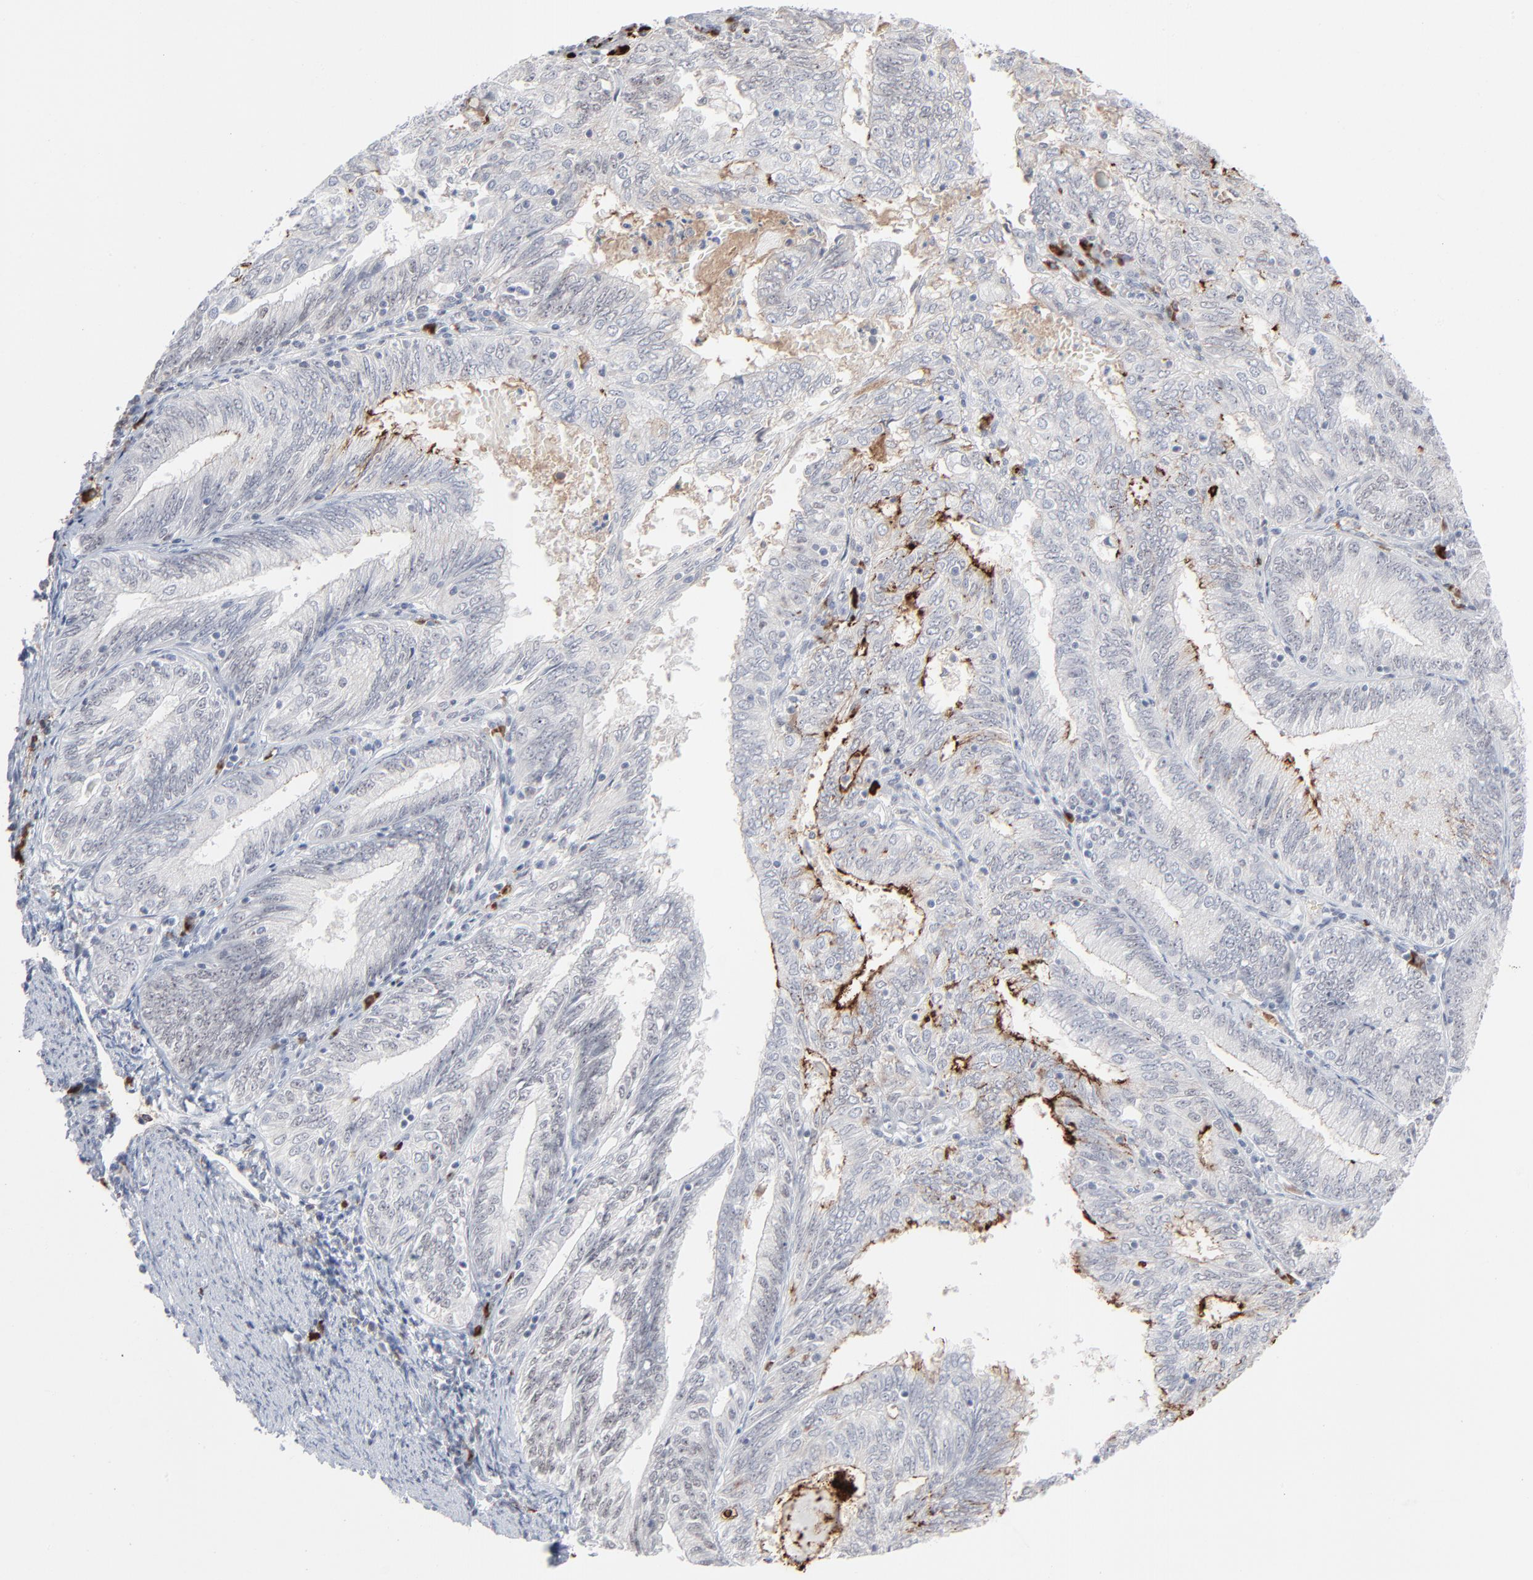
{"staining": {"intensity": "negative", "quantity": "none", "location": "none"}, "tissue": "endometrial cancer", "cell_type": "Tumor cells", "image_type": "cancer", "snomed": [{"axis": "morphology", "description": "Adenocarcinoma, NOS"}, {"axis": "topography", "description": "Endometrium"}], "caption": "DAB immunohistochemical staining of endometrial cancer (adenocarcinoma) reveals no significant expression in tumor cells.", "gene": "MPHOSPH6", "patient": {"sex": "female", "age": 69}}